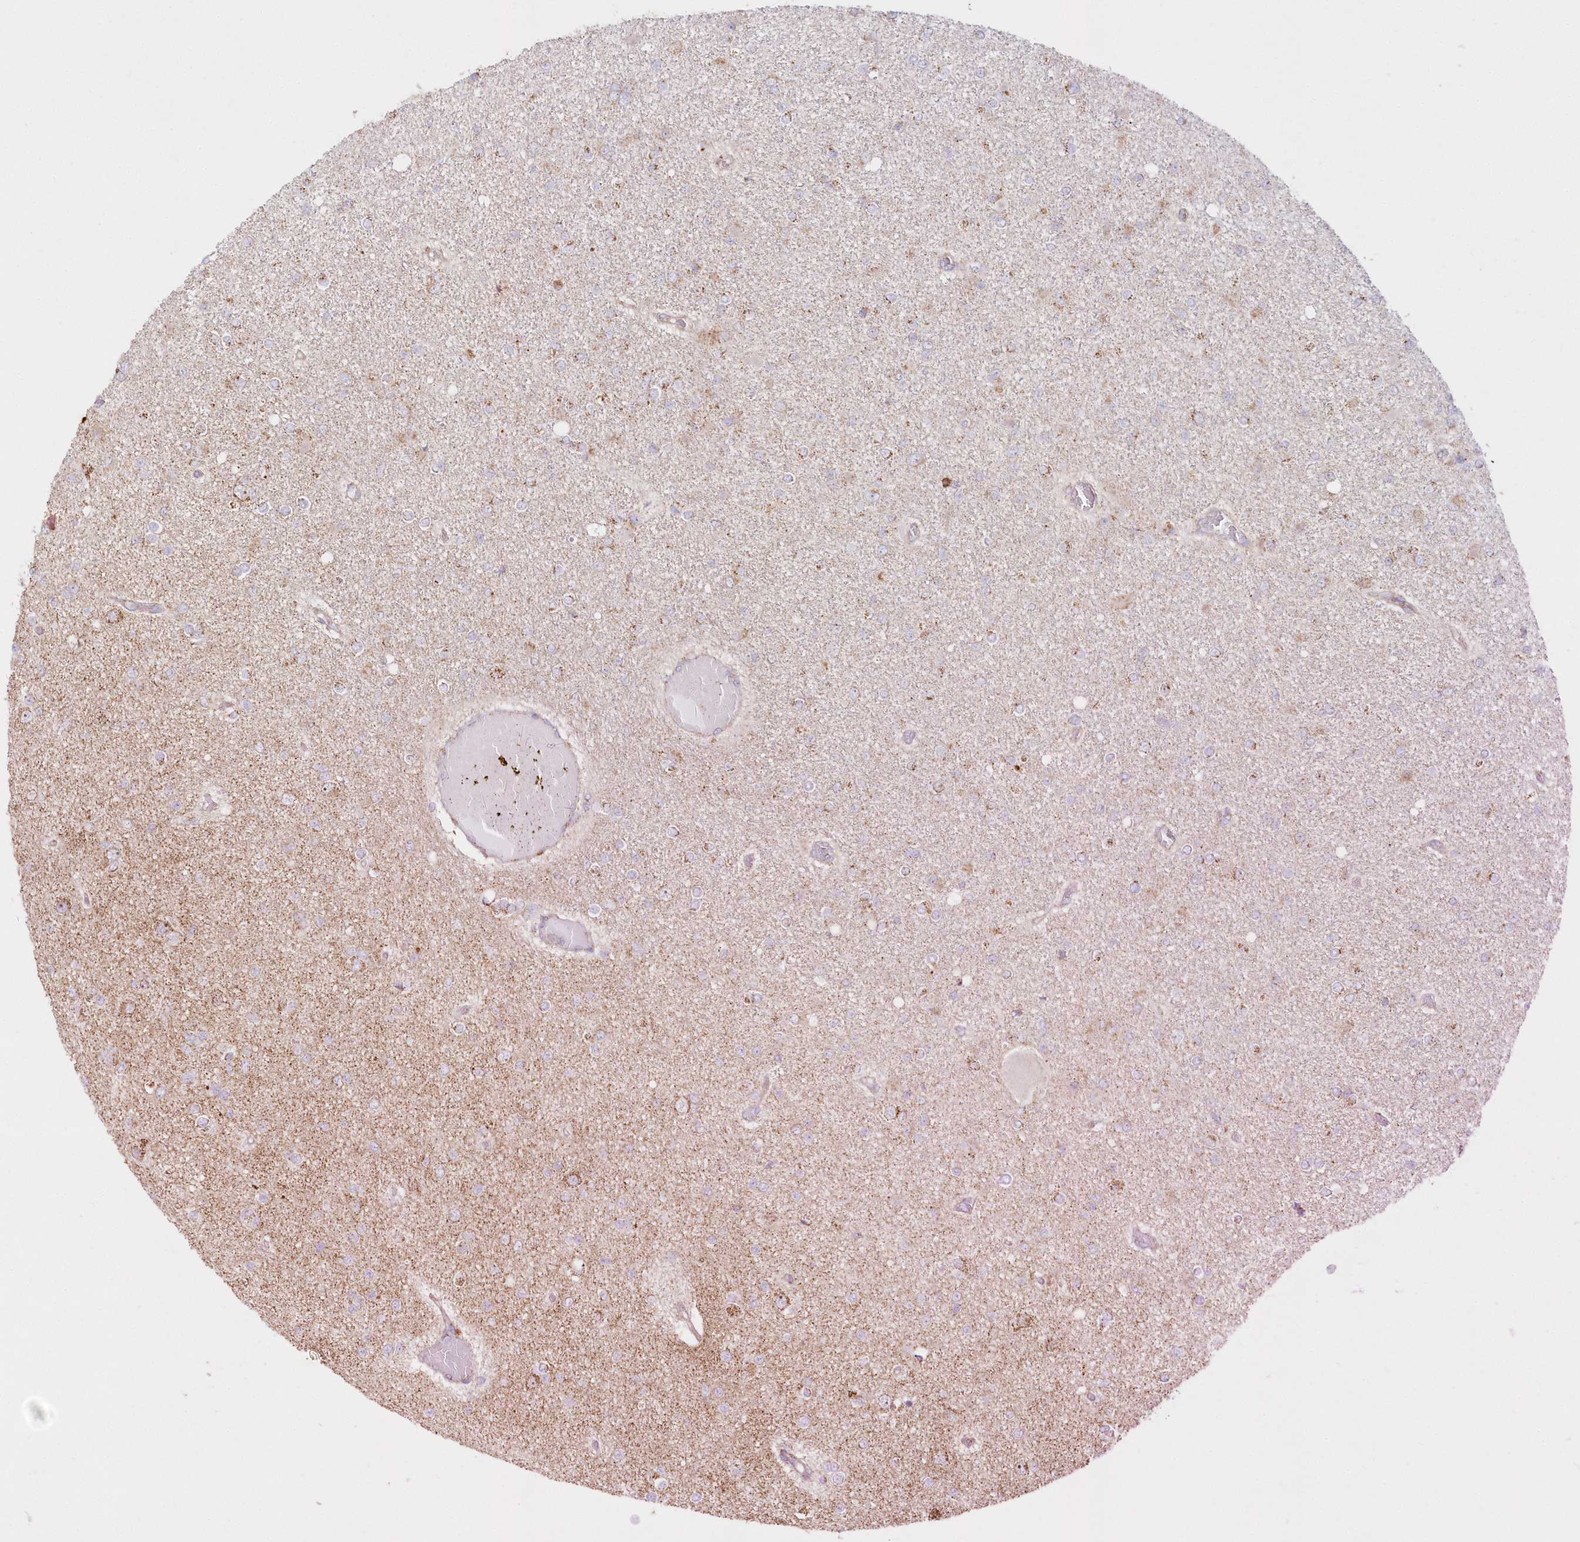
{"staining": {"intensity": "weak", "quantity": "<25%", "location": "cytoplasmic/membranous"}, "tissue": "glioma", "cell_type": "Tumor cells", "image_type": "cancer", "snomed": [{"axis": "morphology", "description": "Glioma, malignant, Low grade"}, {"axis": "topography", "description": "Brain"}], "caption": "This is an immunohistochemistry (IHC) photomicrograph of human glioma. There is no expression in tumor cells.", "gene": "DNA2", "patient": {"sex": "female", "age": 22}}